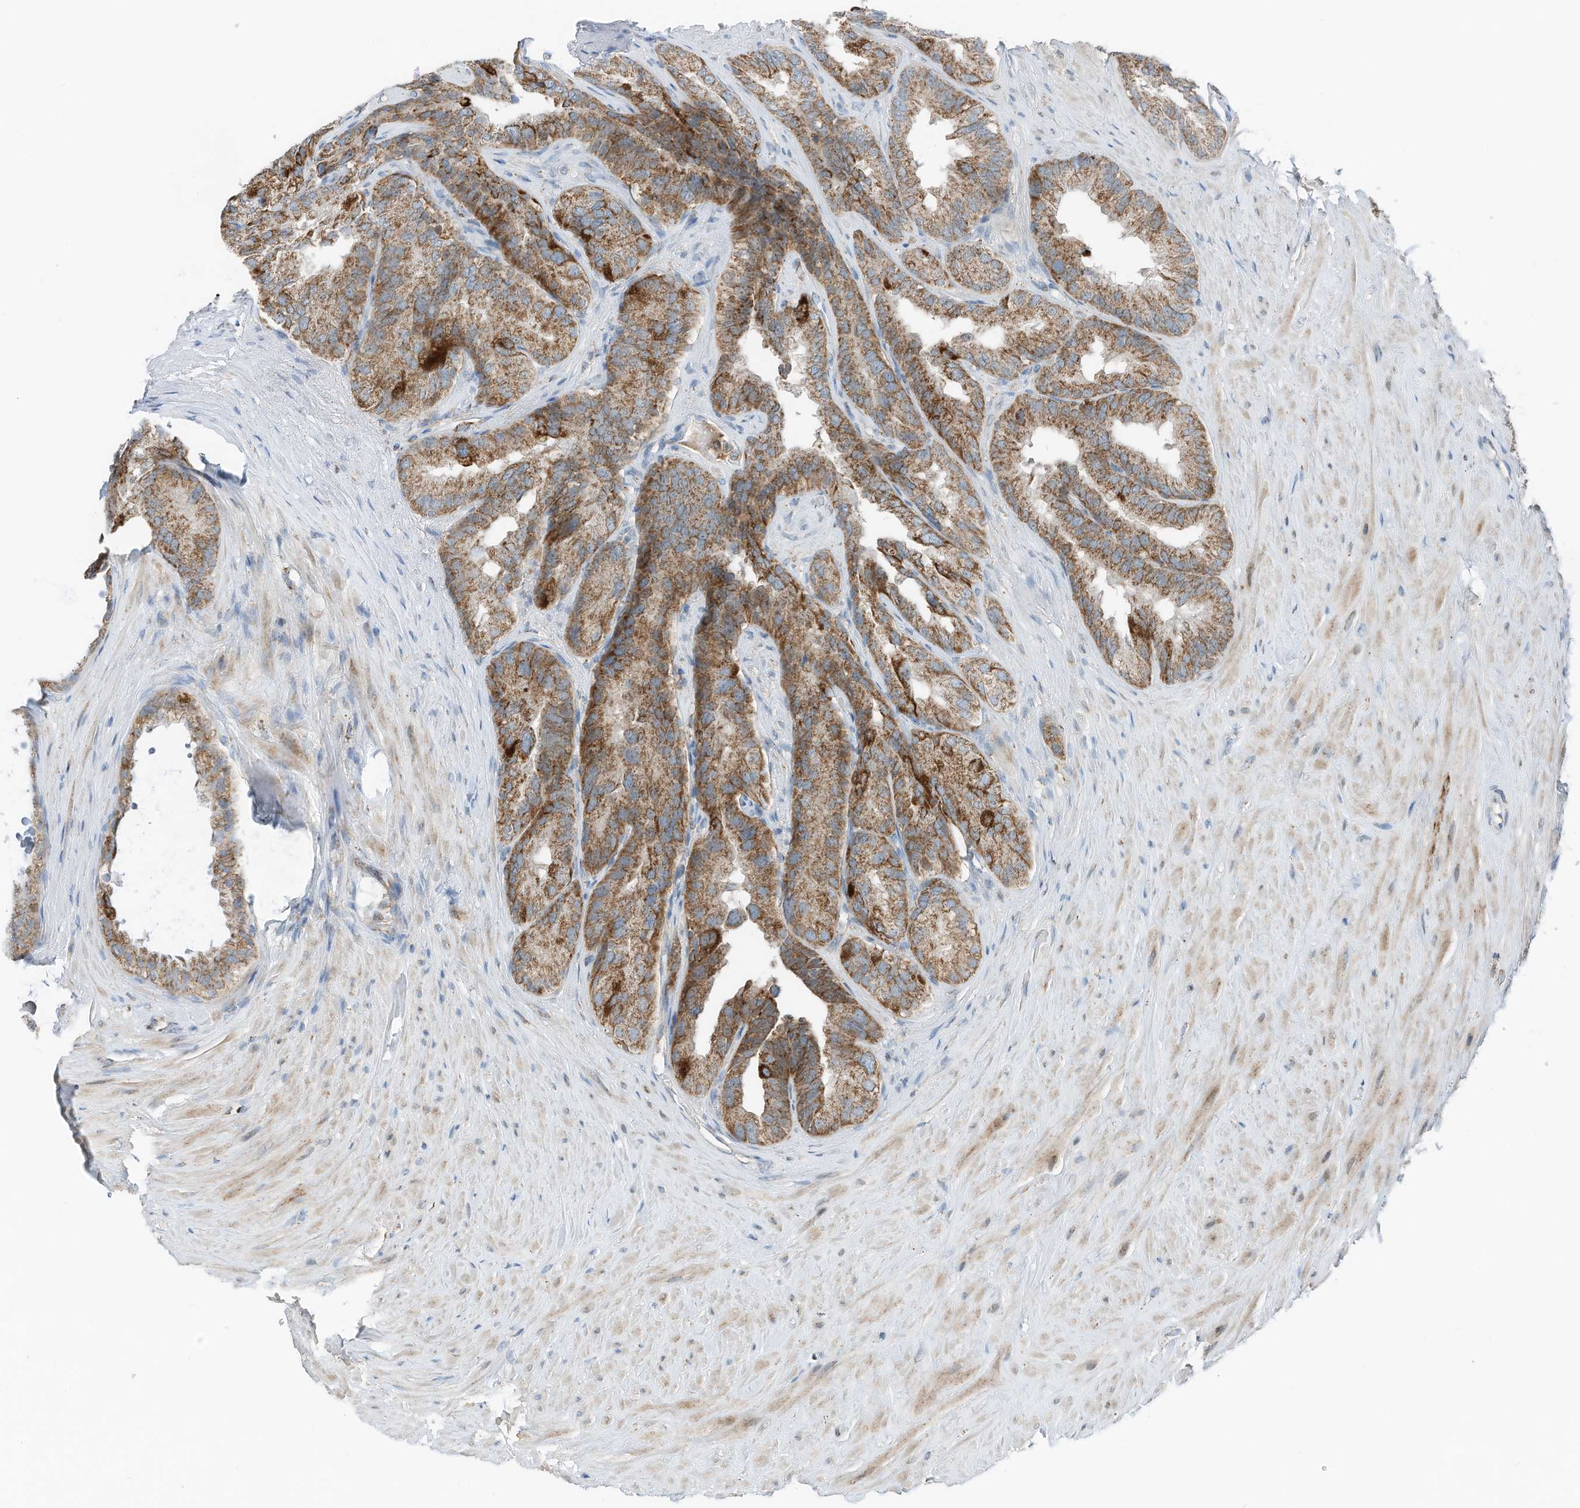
{"staining": {"intensity": "moderate", "quantity": "25%-75%", "location": "cytoplasmic/membranous"}, "tissue": "seminal vesicle", "cell_type": "Glandular cells", "image_type": "normal", "snomed": [{"axis": "morphology", "description": "Normal tissue, NOS"}, {"axis": "topography", "description": "Seminal veicle"}], "caption": "The photomicrograph displays staining of unremarkable seminal vesicle, revealing moderate cytoplasmic/membranous protein positivity (brown color) within glandular cells. Immunohistochemistry (ihc) stains the protein in brown and the nuclei are stained blue.", "gene": "RMND1", "patient": {"sex": "male", "age": 80}}